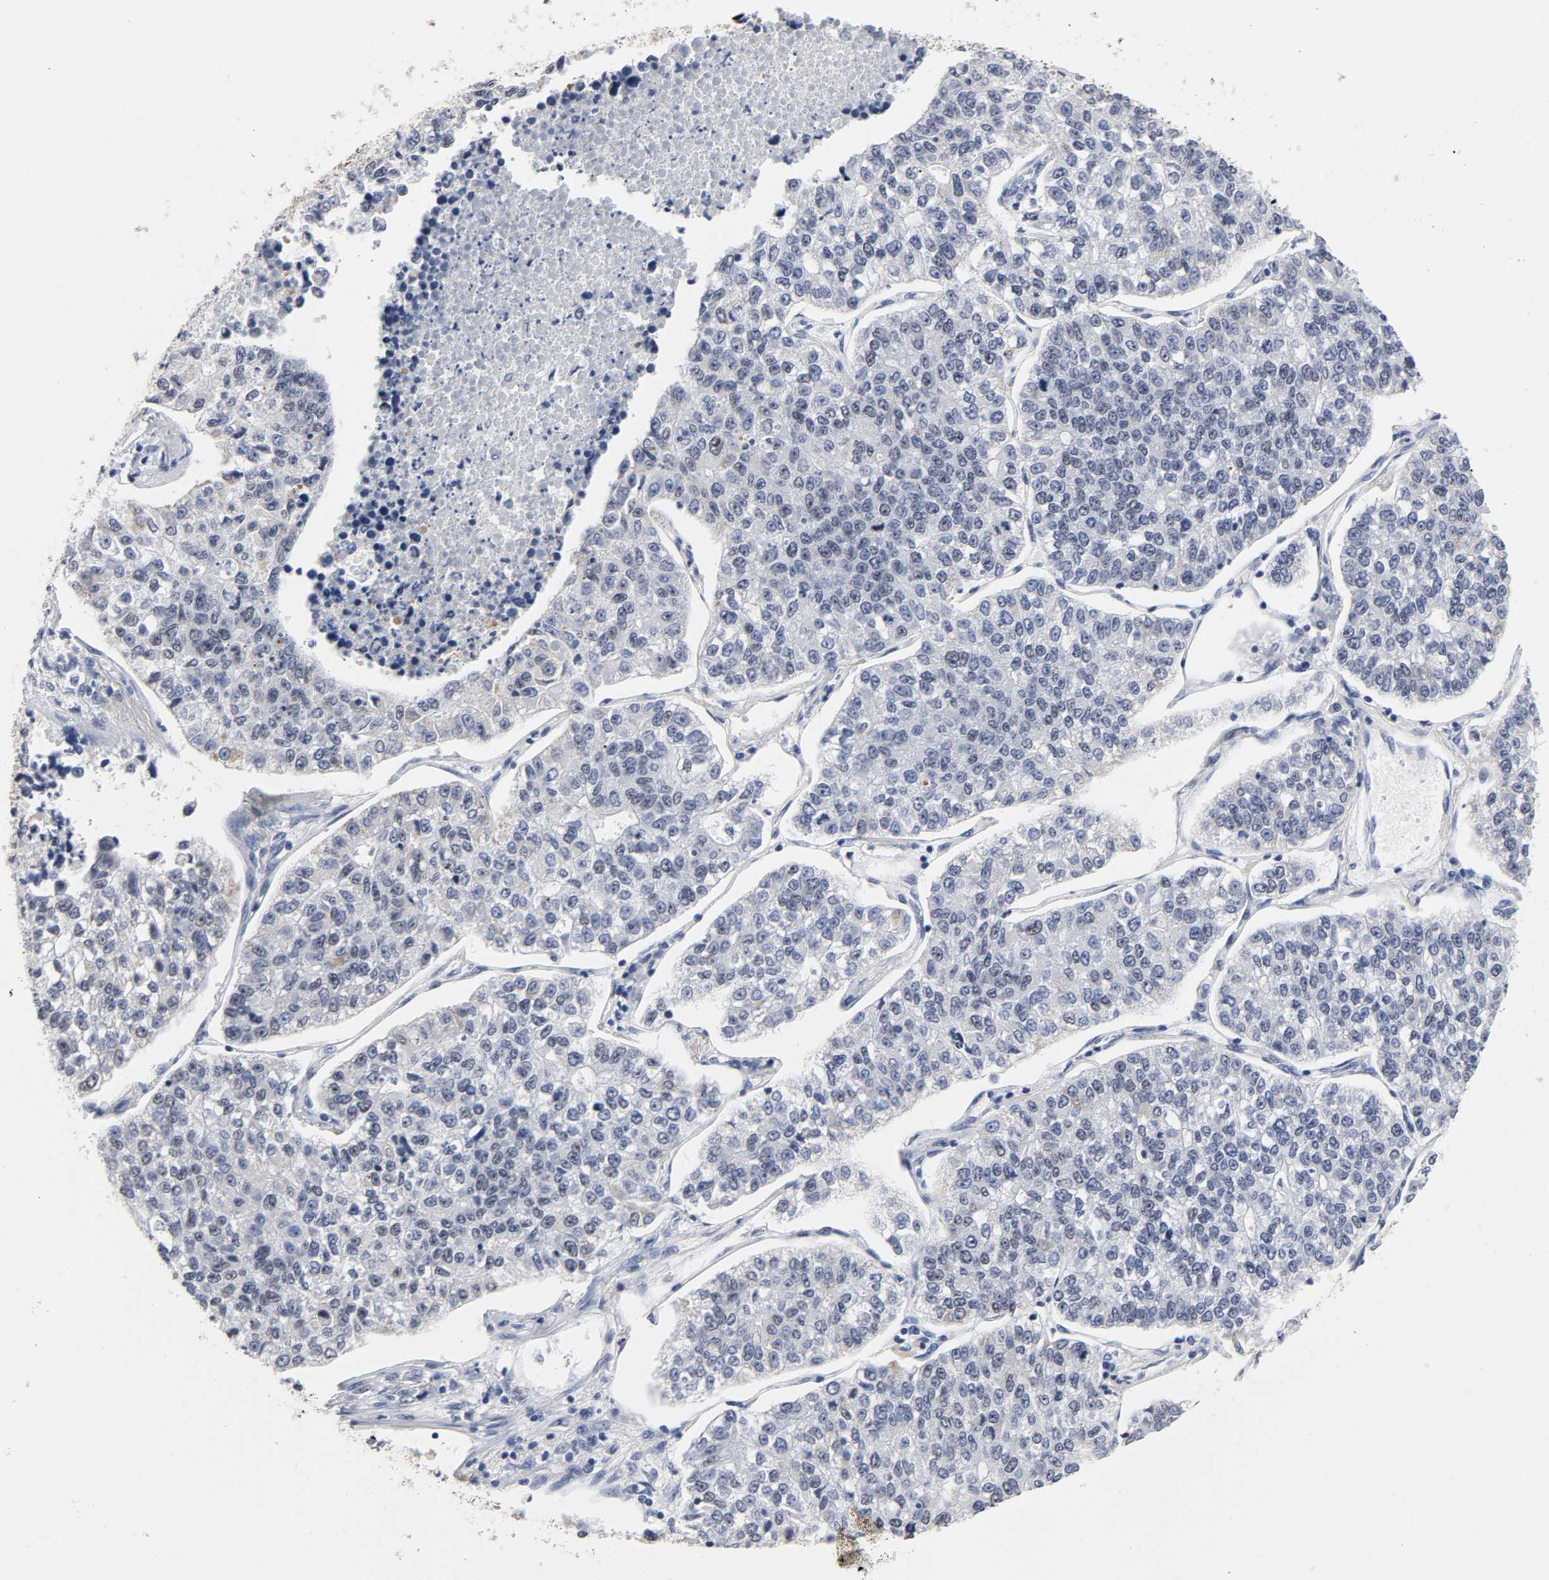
{"staining": {"intensity": "negative", "quantity": "none", "location": "none"}, "tissue": "lung cancer", "cell_type": "Tumor cells", "image_type": "cancer", "snomed": [{"axis": "morphology", "description": "Adenocarcinoma, NOS"}, {"axis": "topography", "description": "Lung"}], "caption": "Tumor cells show no significant staining in lung cancer.", "gene": "GRHL2", "patient": {"sex": "male", "age": 49}}